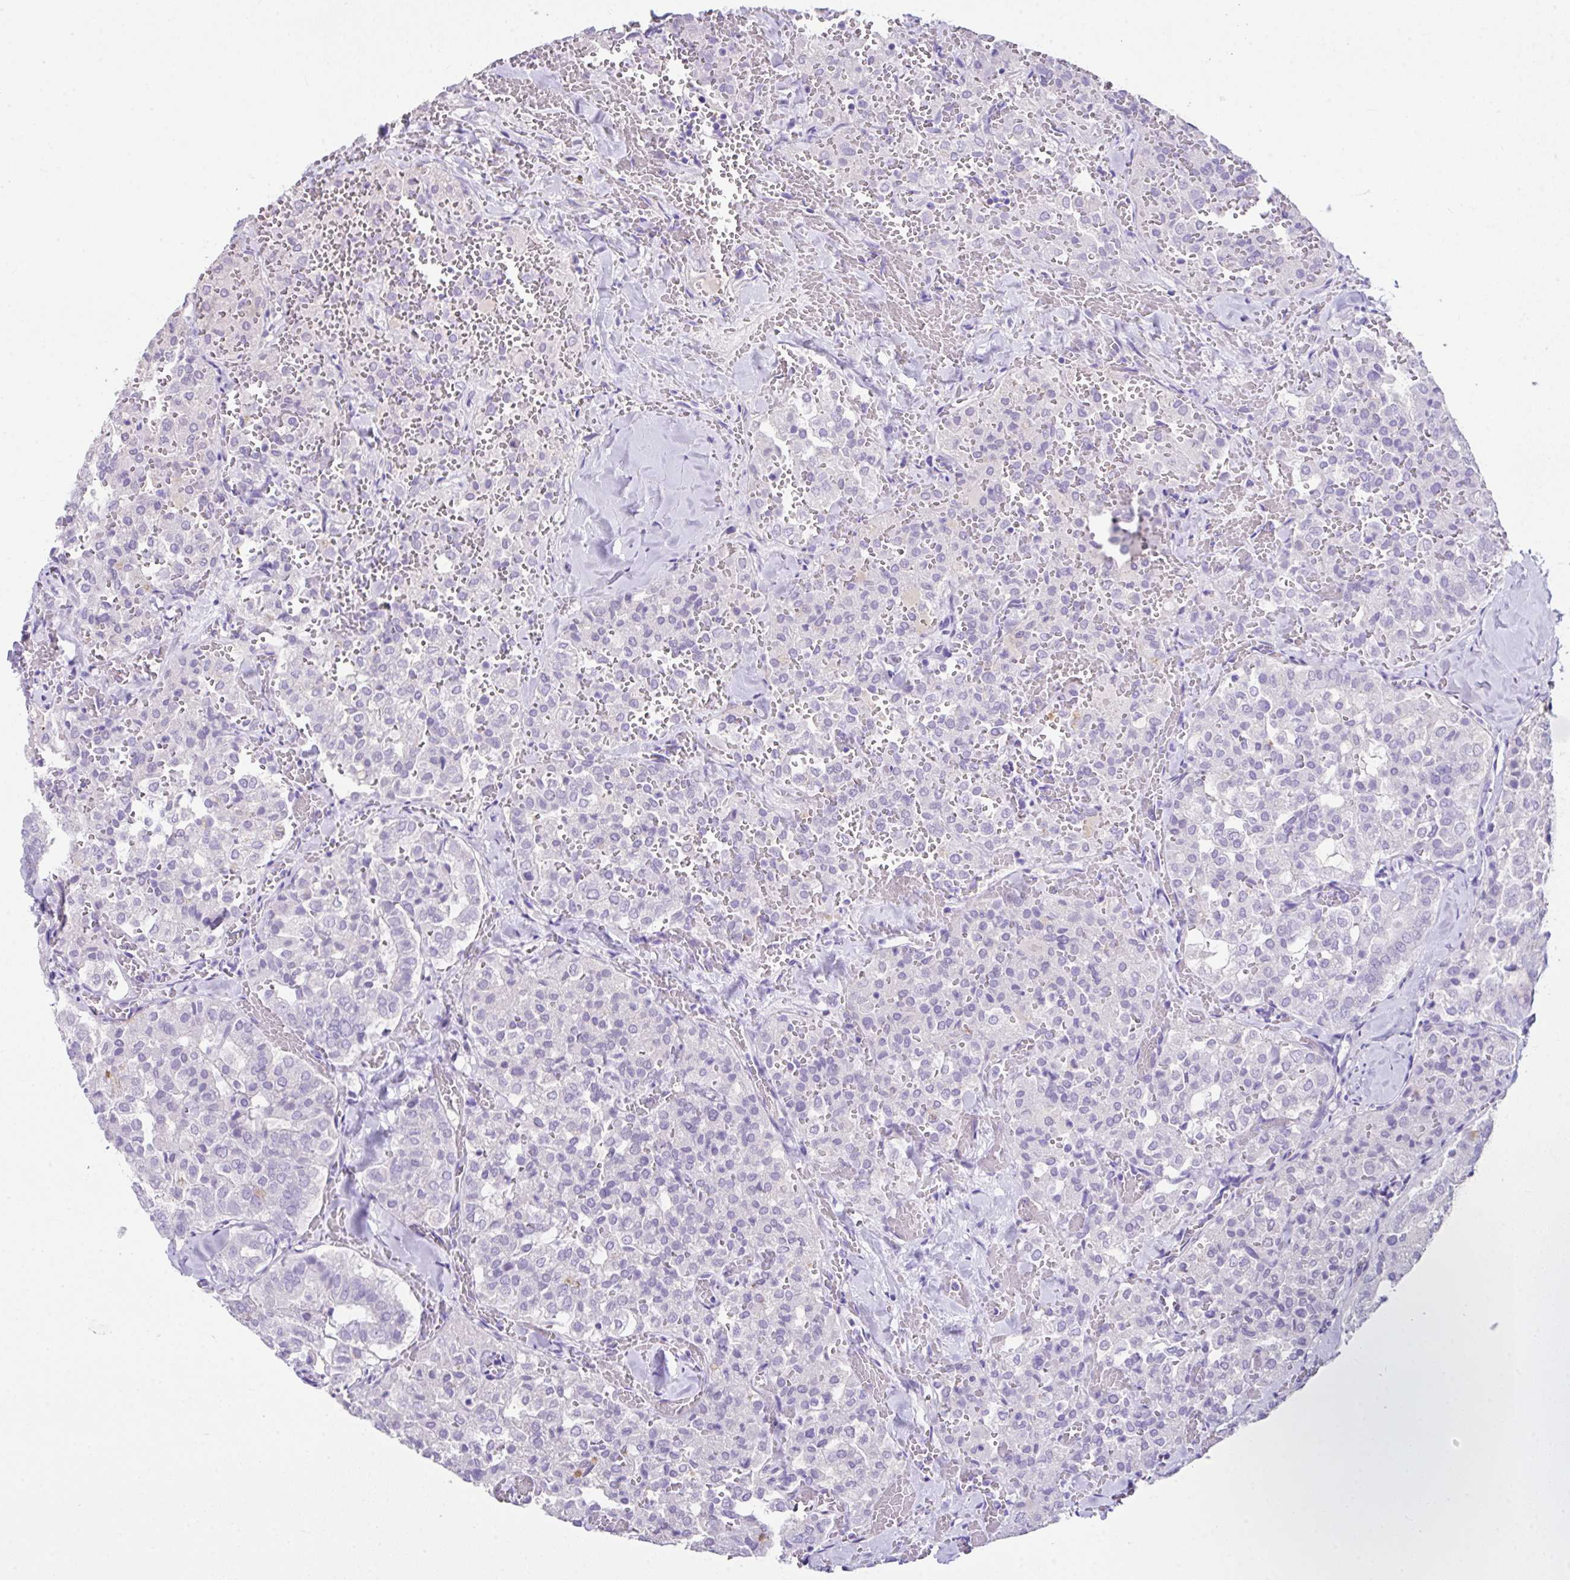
{"staining": {"intensity": "negative", "quantity": "none", "location": "none"}, "tissue": "thyroid cancer", "cell_type": "Tumor cells", "image_type": "cancer", "snomed": [{"axis": "morphology", "description": "Follicular adenoma carcinoma, NOS"}, {"axis": "topography", "description": "Thyroid gland"}], "caption": "There is no significant staining in tumor cells of thyroid cancer.", "gene": "LGALS4", "patient": {"sex": "male", "age": 75}}